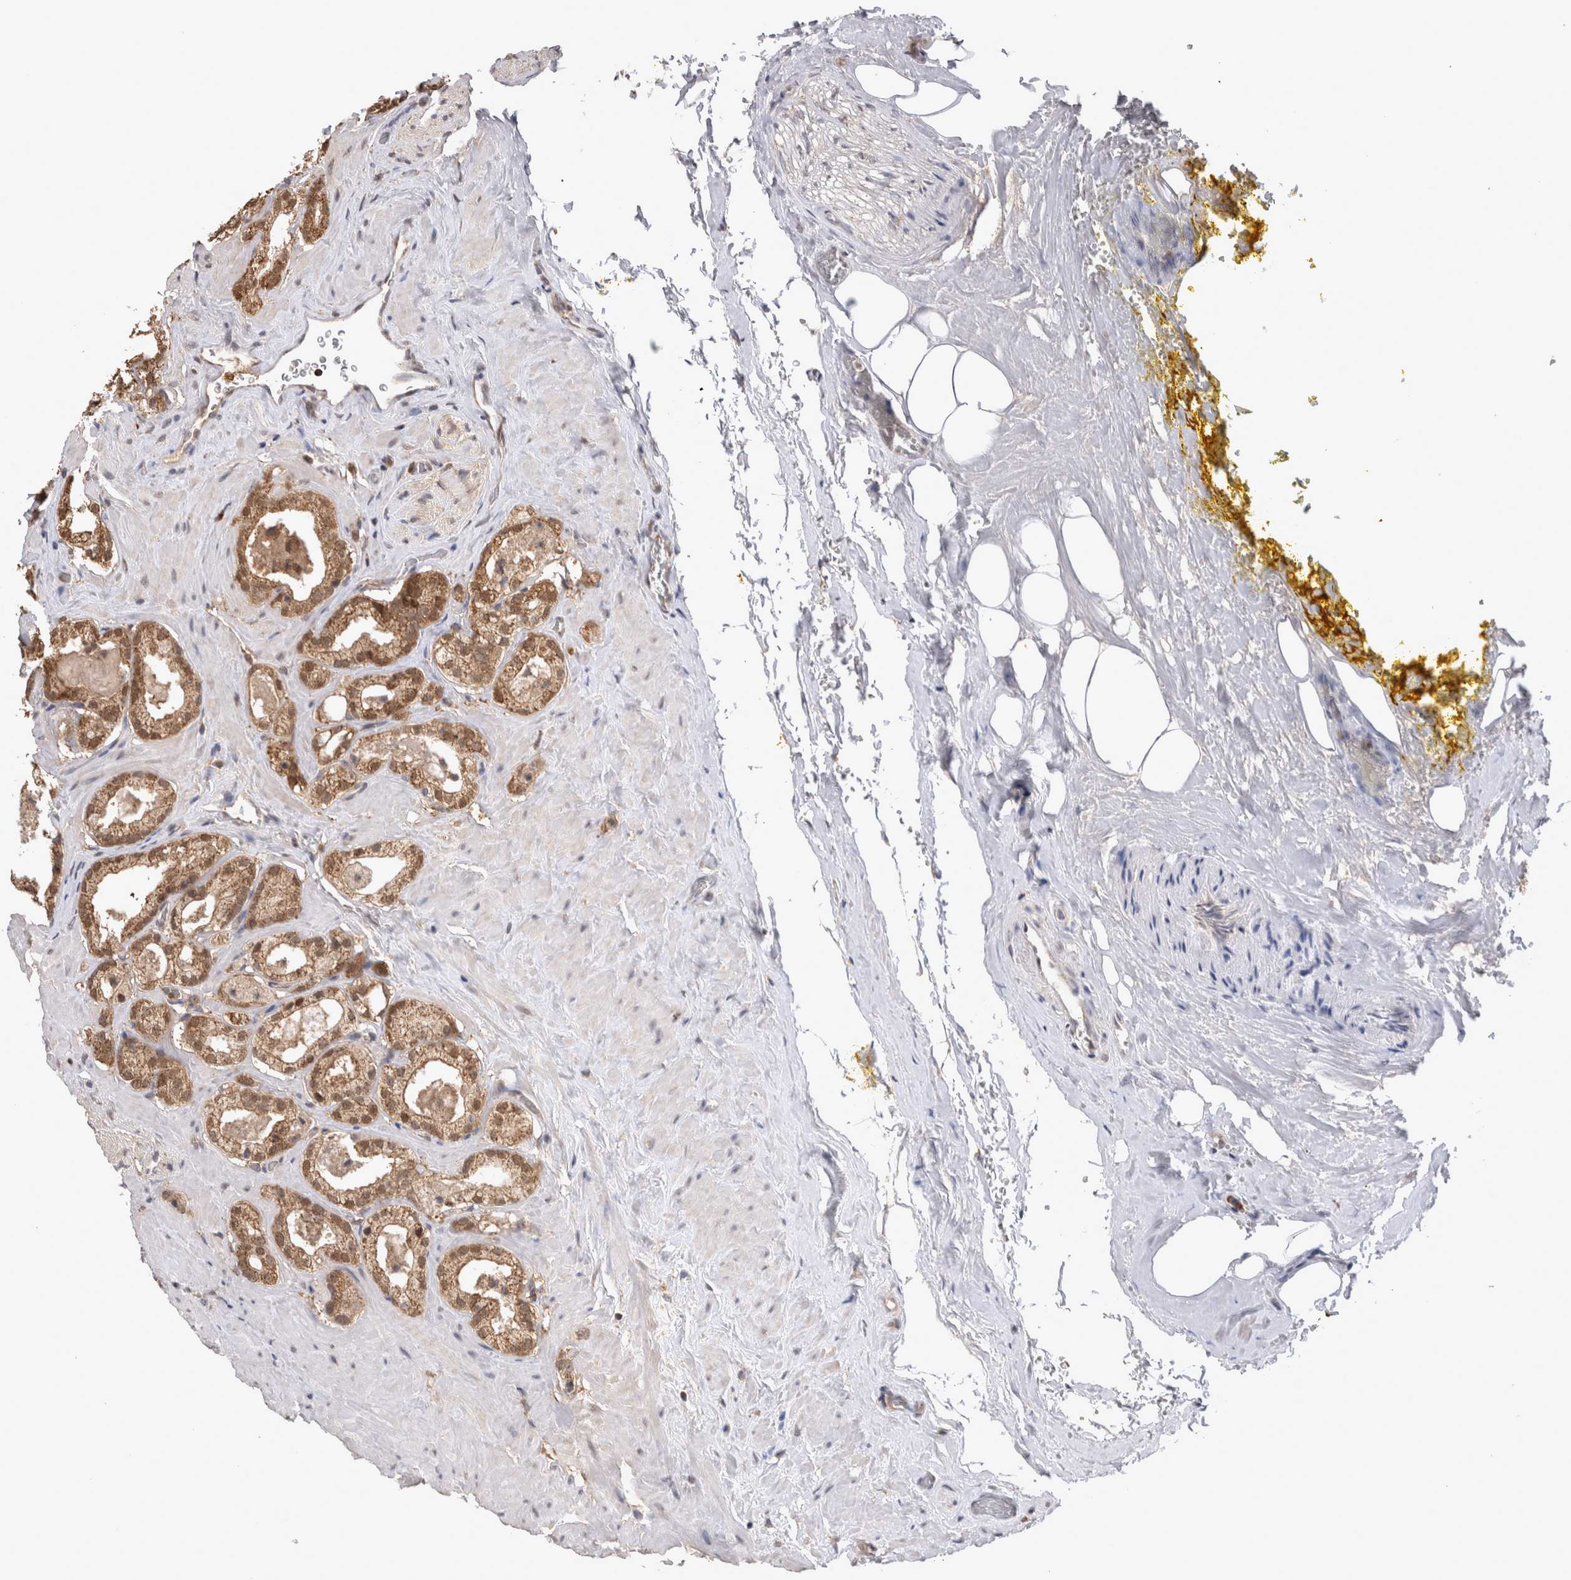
{"staining": {"intensity": "moderate", "quantity": ">75%", "location": "cytoplasmic/membranous,nuclear"}, "tissue": "prostate cancer", "cell_type": "Tumor cells", "image_type": "cancer", "snomed": [{"axis": "morphology", "description": "Adenocarcinoma, High grade"}, {"axis": "topography", "description": "Prostate"}], "caption": "IHC (DAB (3,3'-diaminobenzidine)) staining of prostate cancer (adenocarcinoma (high-grade)) displays moderate cytoplasmic/membranous and nuclear protein staining in approximately >75% of tumor cells.", "gene": "PREP", "patient": {"sex": "male", "age": 64}}